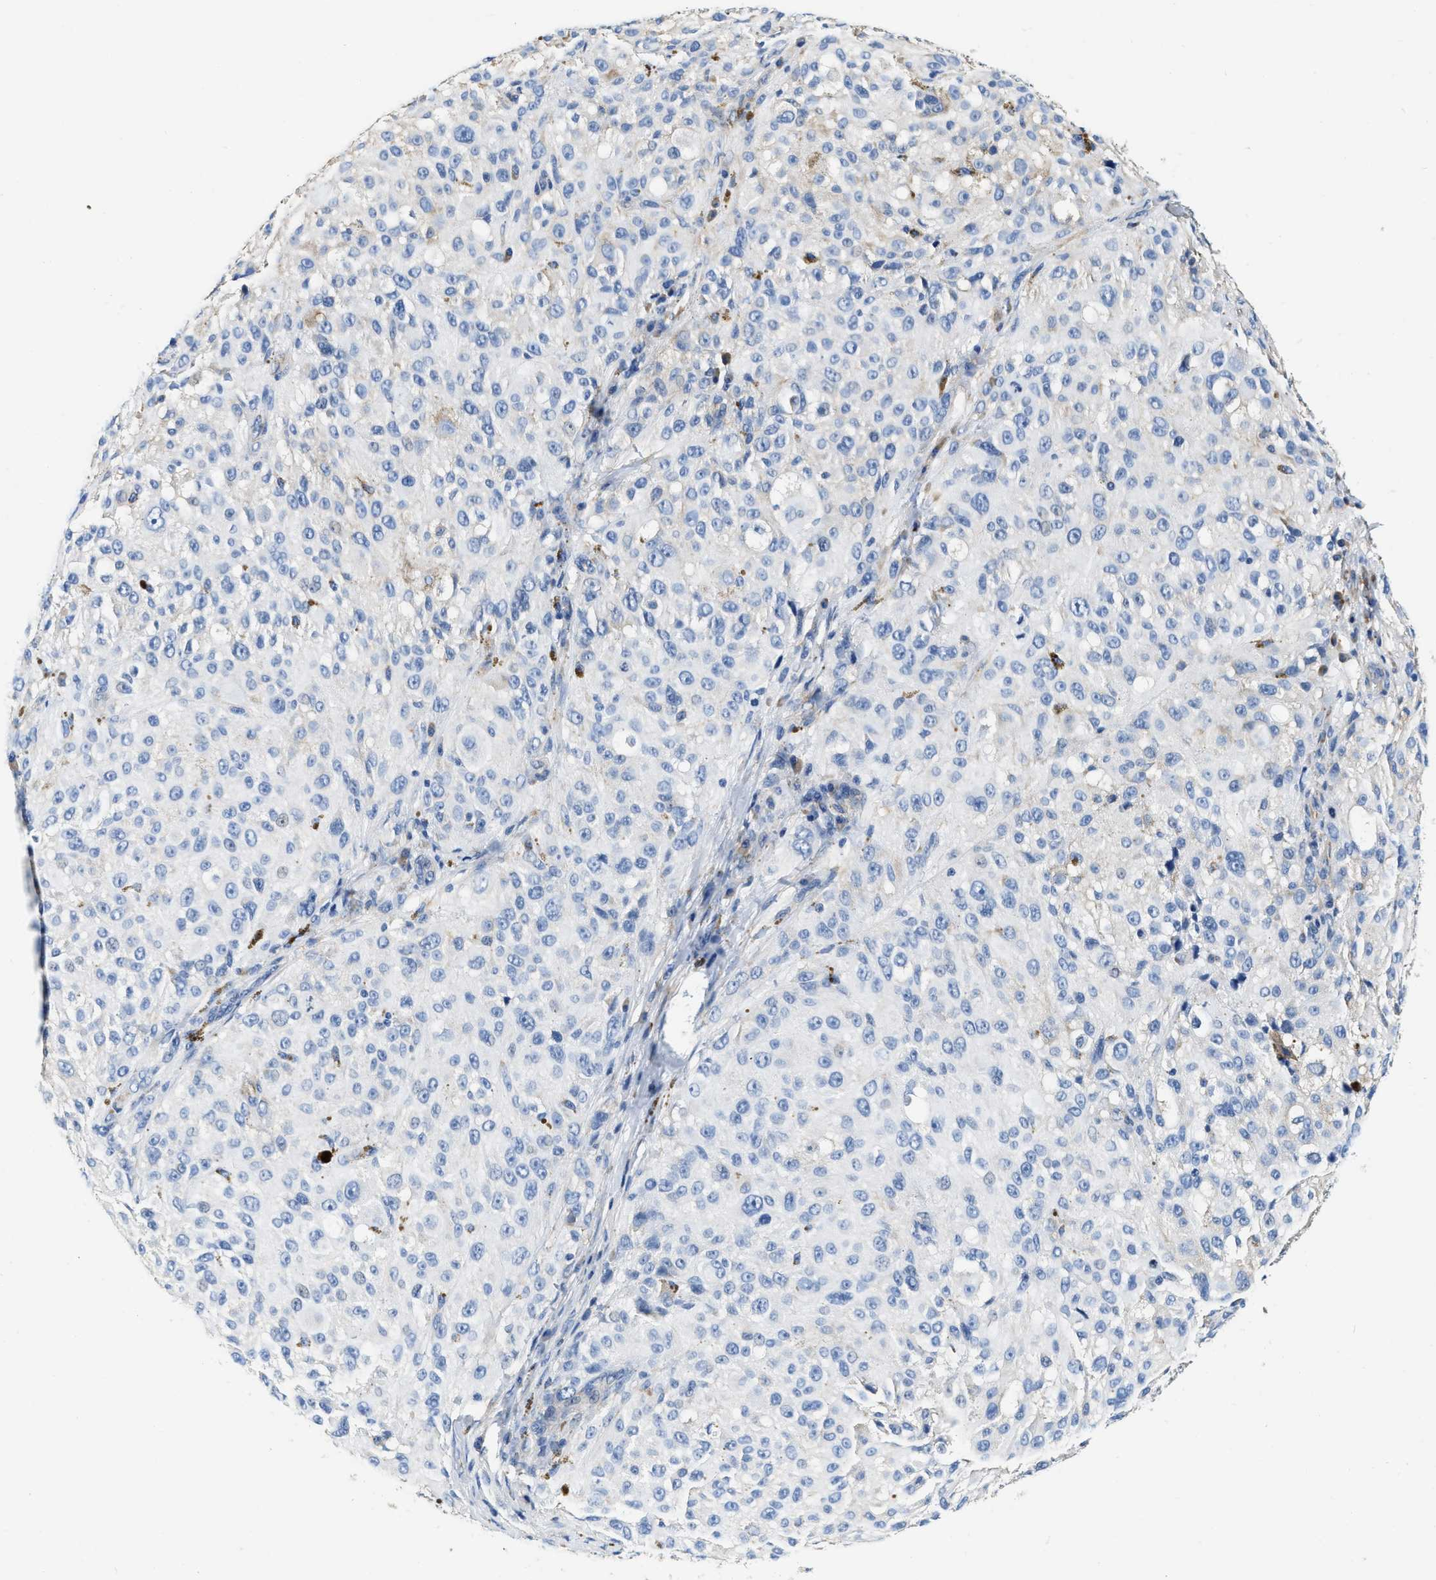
{"staining": {"intensity": "weak", "quantity": "<25%", "location": "cytoplasmic/membranous"}, "tissue": "melanoma", "cell_type": "Tumor cells", "image_type": "cancer", "snomed": [{"axis": "morphology", "description": "Necrosis, NOS"}, {"axis": "morphology", "description": "Malignant melanoma, NOS"}, {"axis": "topography", "description": "Skin"}], "caption": "Melanoma stained for a protein using IHC exhibits no staining tumor cells.", "gene": "EIF2AK2", "patient": {"sex": "female", "age": 87}}